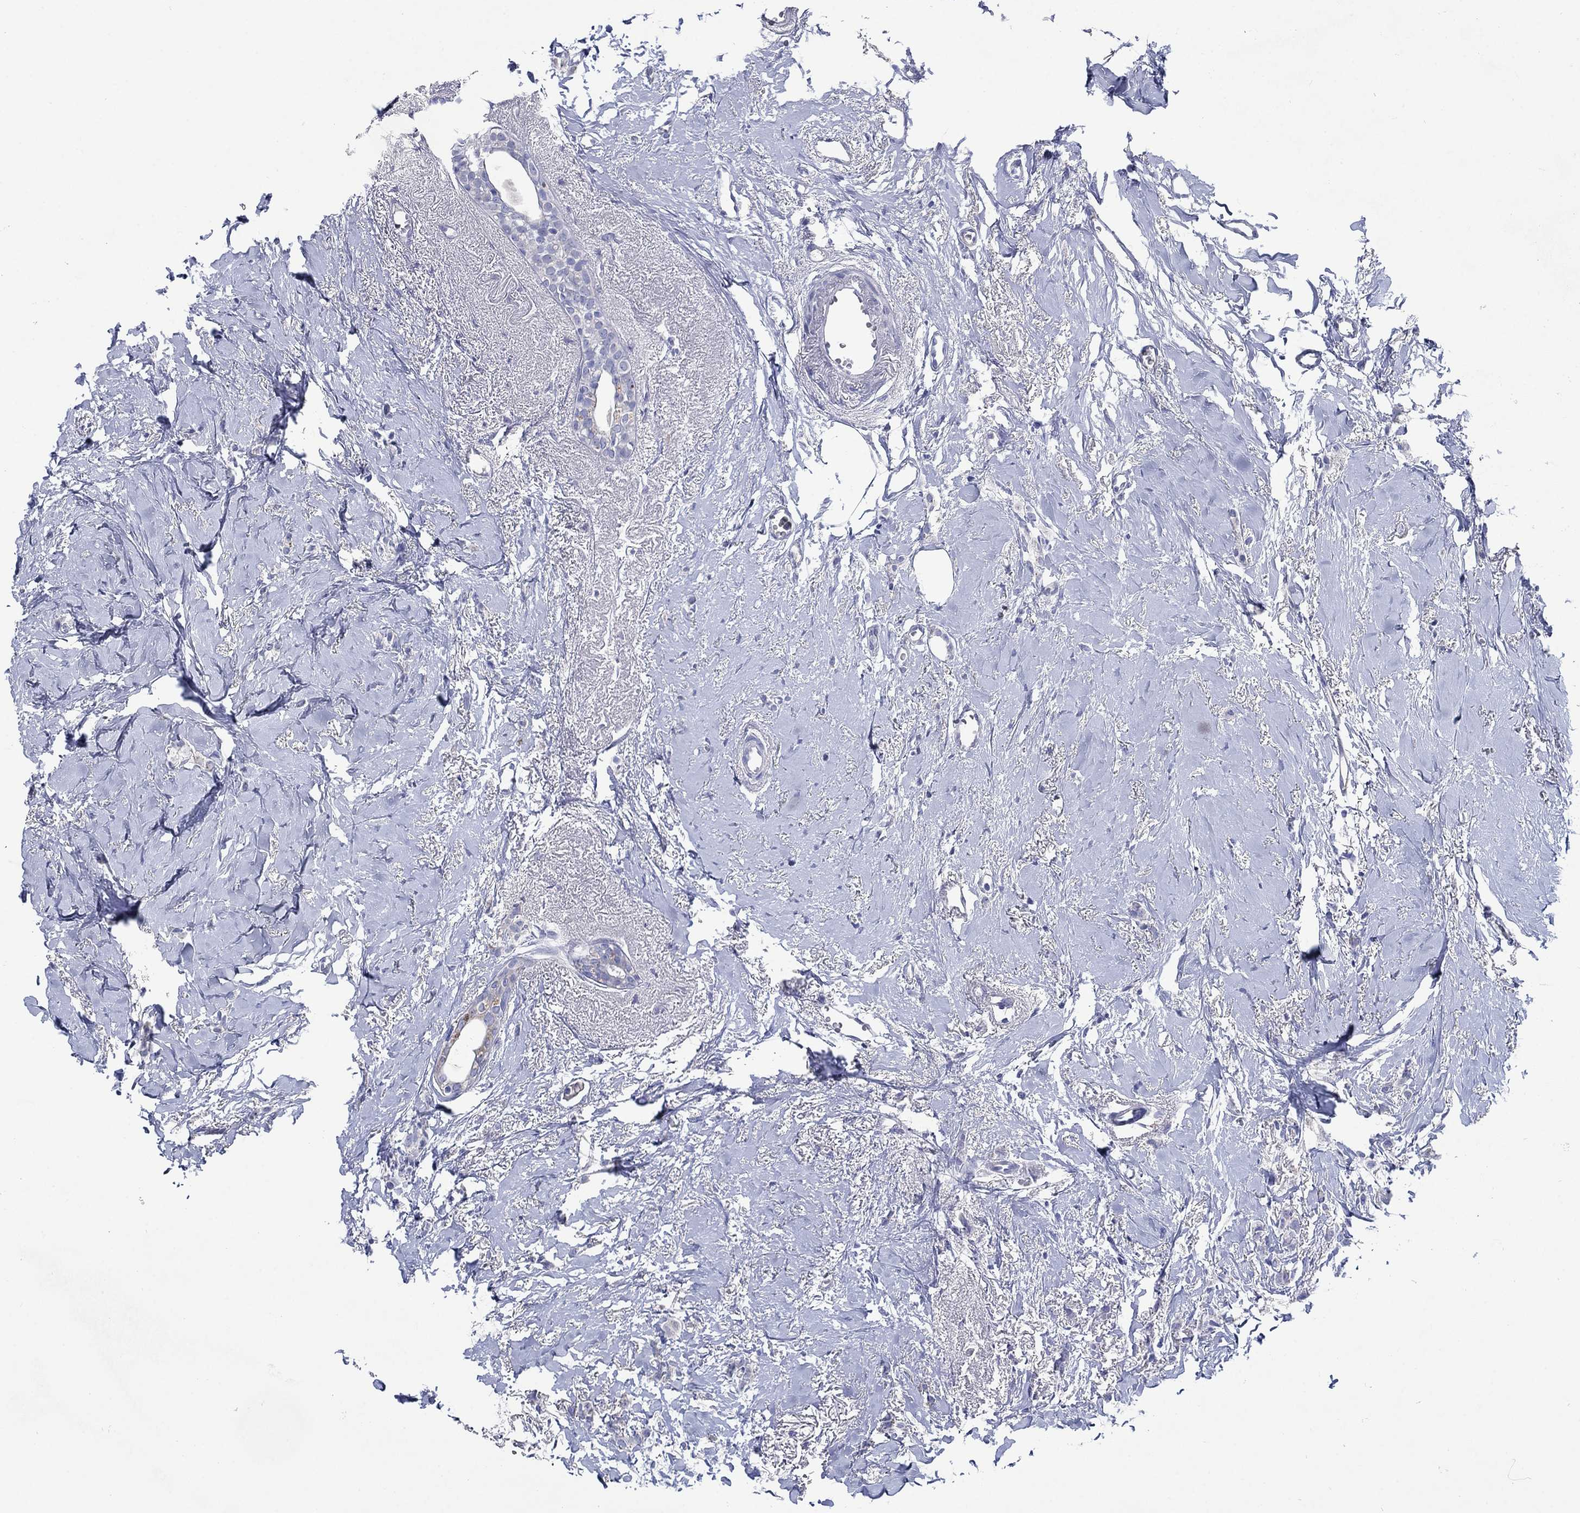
{"staining": {"intensity": "negative", "quantity": "none", "location": "none"}, "tissue": "breast cancer", "cell_type": "Tumor cells", "image_type": "cancer", "snomed": [{"axis": "morphology", "description": "Duct carcinoma"}, {"axis": "topography", "description": "Breast"}], "caption": "Tumor cells show no significant protein expression in invasive ductal carcinoma (breast). (DAB IHC visualized using brightfield microscopy, high magnification).", "gene": "TRIM16", "patient": {"sex": "female", "age": 85}}